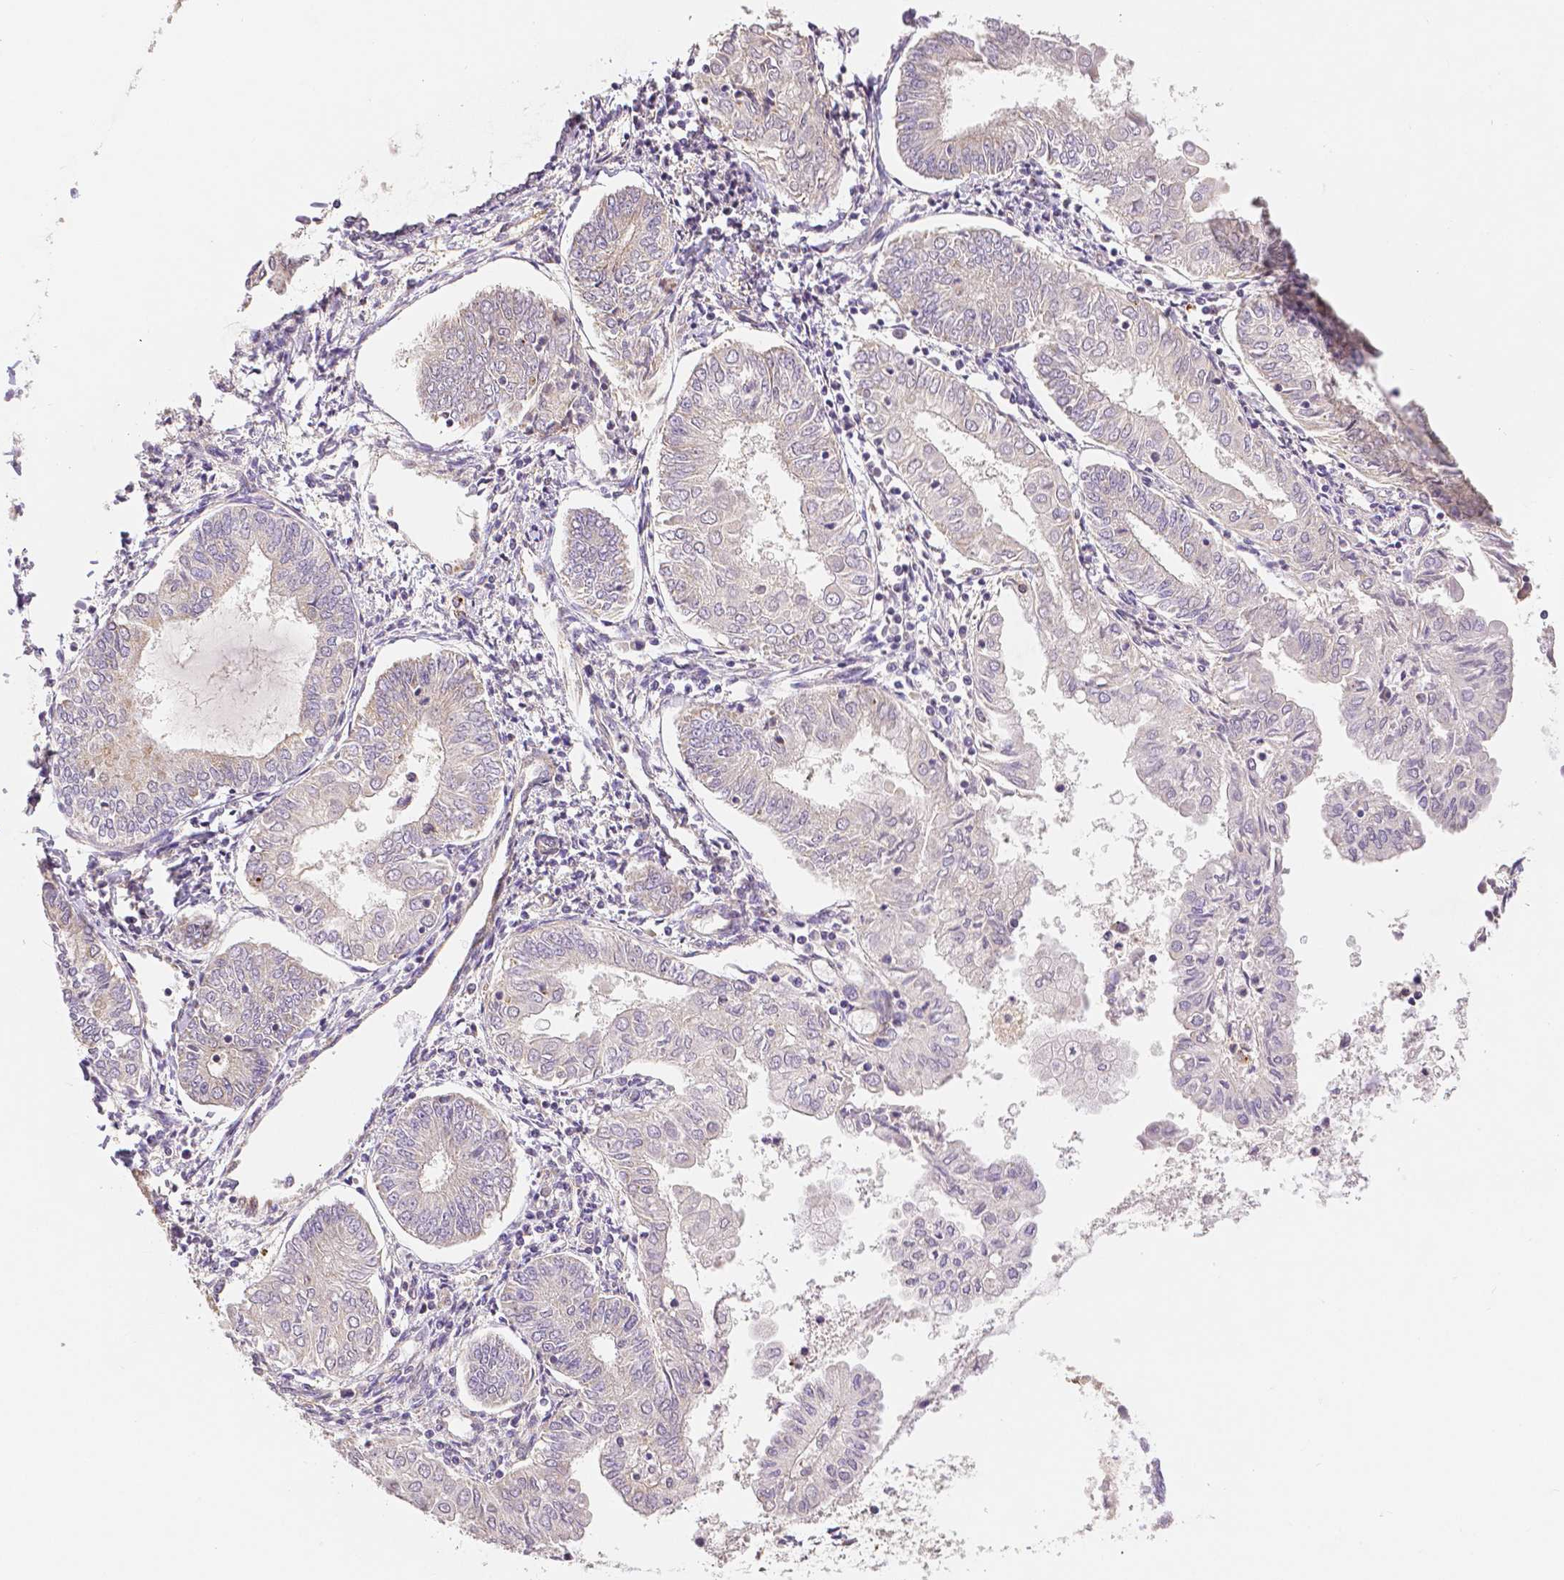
{"staining": {"intensity": "negative", "quantity": "none", "location": "none"}, "tissue": "endometrial cancer", "cell_type": "Tumor cells", "image_type": "cancer", "snomed": [{"axis": "morphology", "description": "Adenocarcinoma, NOS"}, {"axis": "topography", "description": "Endometrium"}], "caption": "This photomicrograph is of endometrial cancer (adenocarcinoma) stained with IHC to label a protein in brown with the nuclei are counter-stained blue. There is no expression in tumor cells. Nuclei are stained in blue.", "gene": "RHOT1", "patient": {"sex": "female", "age": 68}}